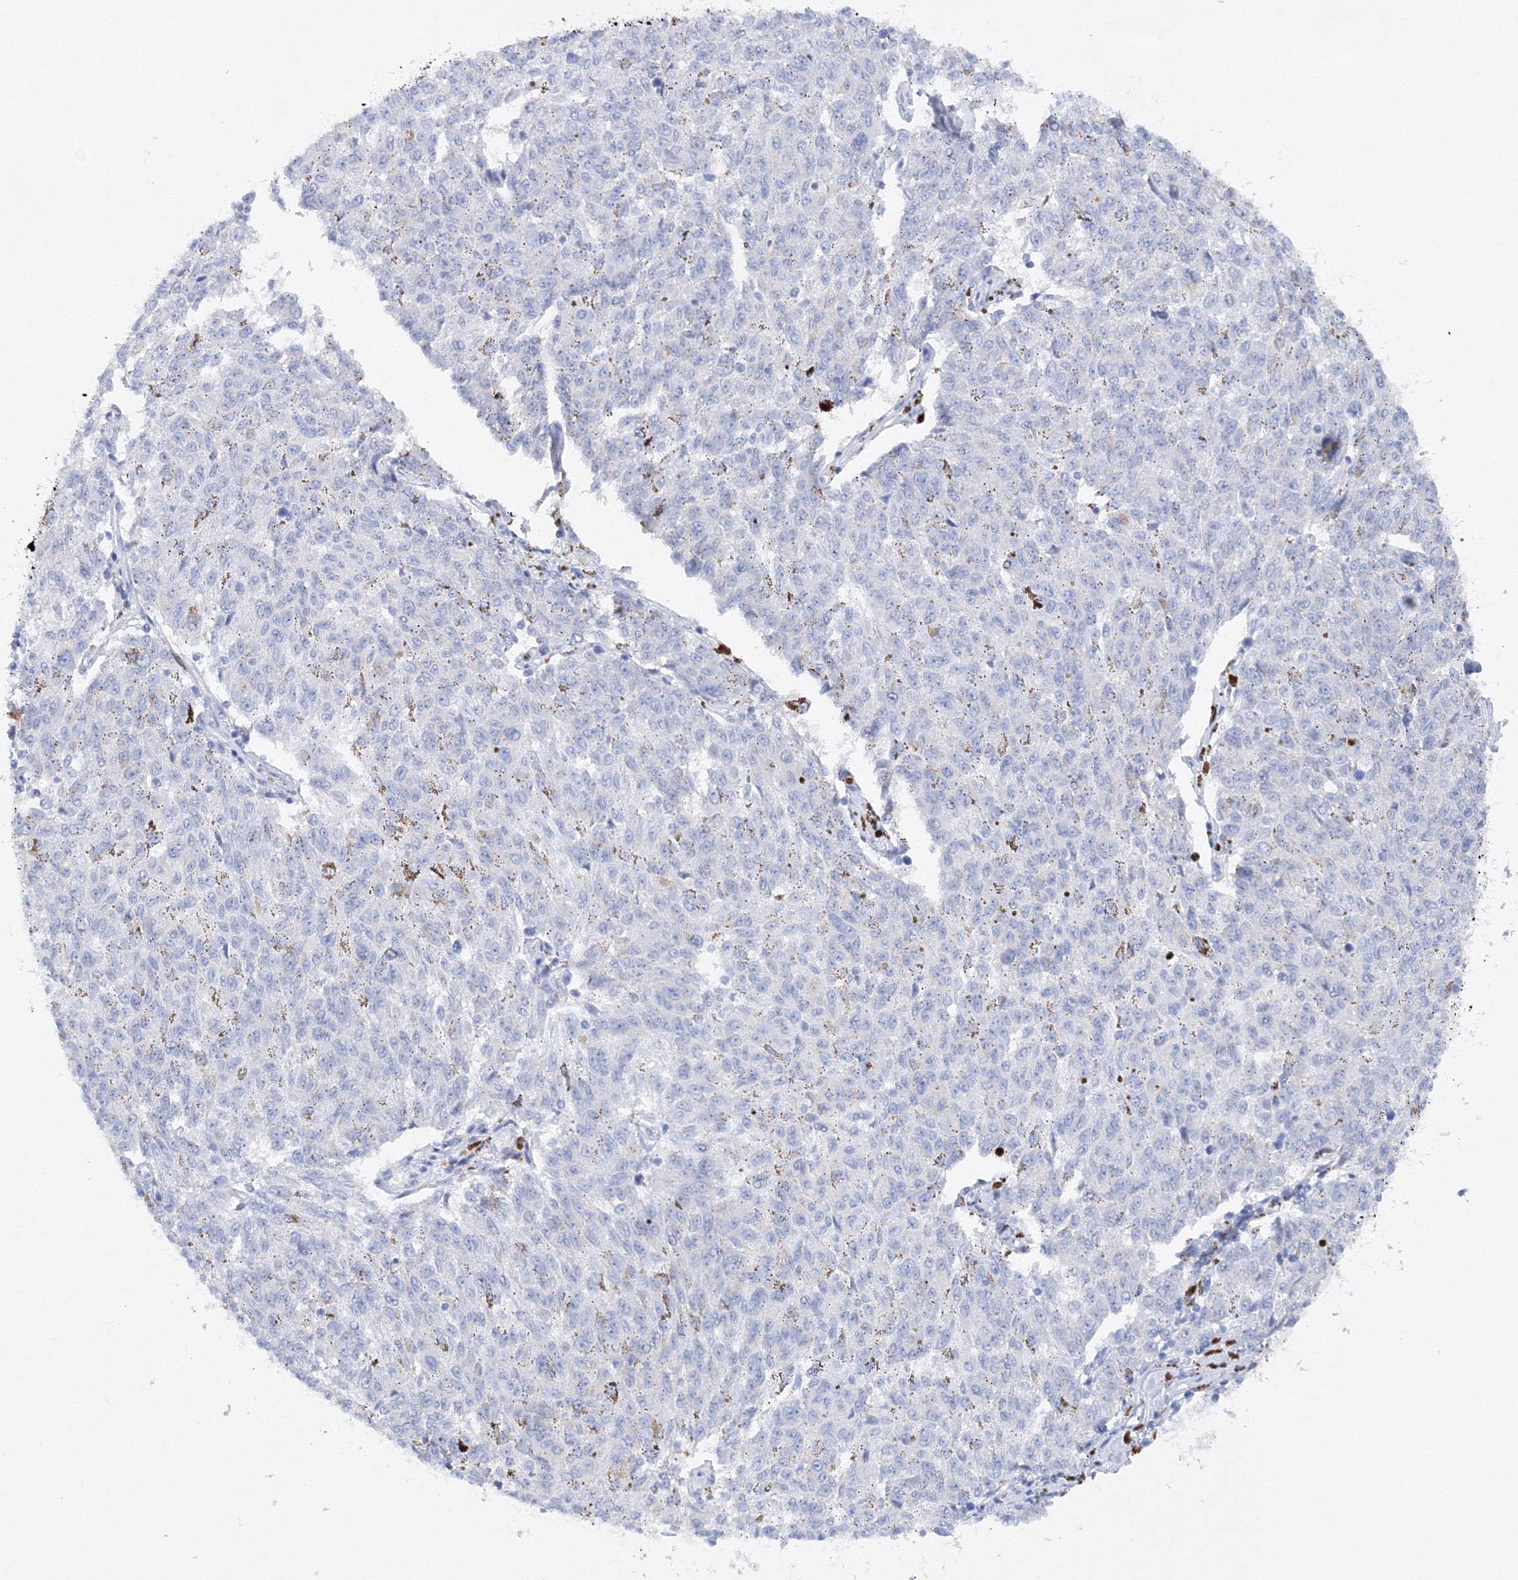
{"staining": {"intensity": "negative", "quantity": "none", "location": "none"}, "tissue": "melanoma", "cell_type": "Tumor cells", "image_type": "cancer", "snomed": [{"axis": "morphology", "description": "Malignant melanoma, NOS"}, {"axis": "topography", "description": "Skin"}], "caption": "Tumor cells show no significant protein positivity in malignant melanoma.", "gene": "TAMM41", "patient": {"sex": "female", "age": 72}}